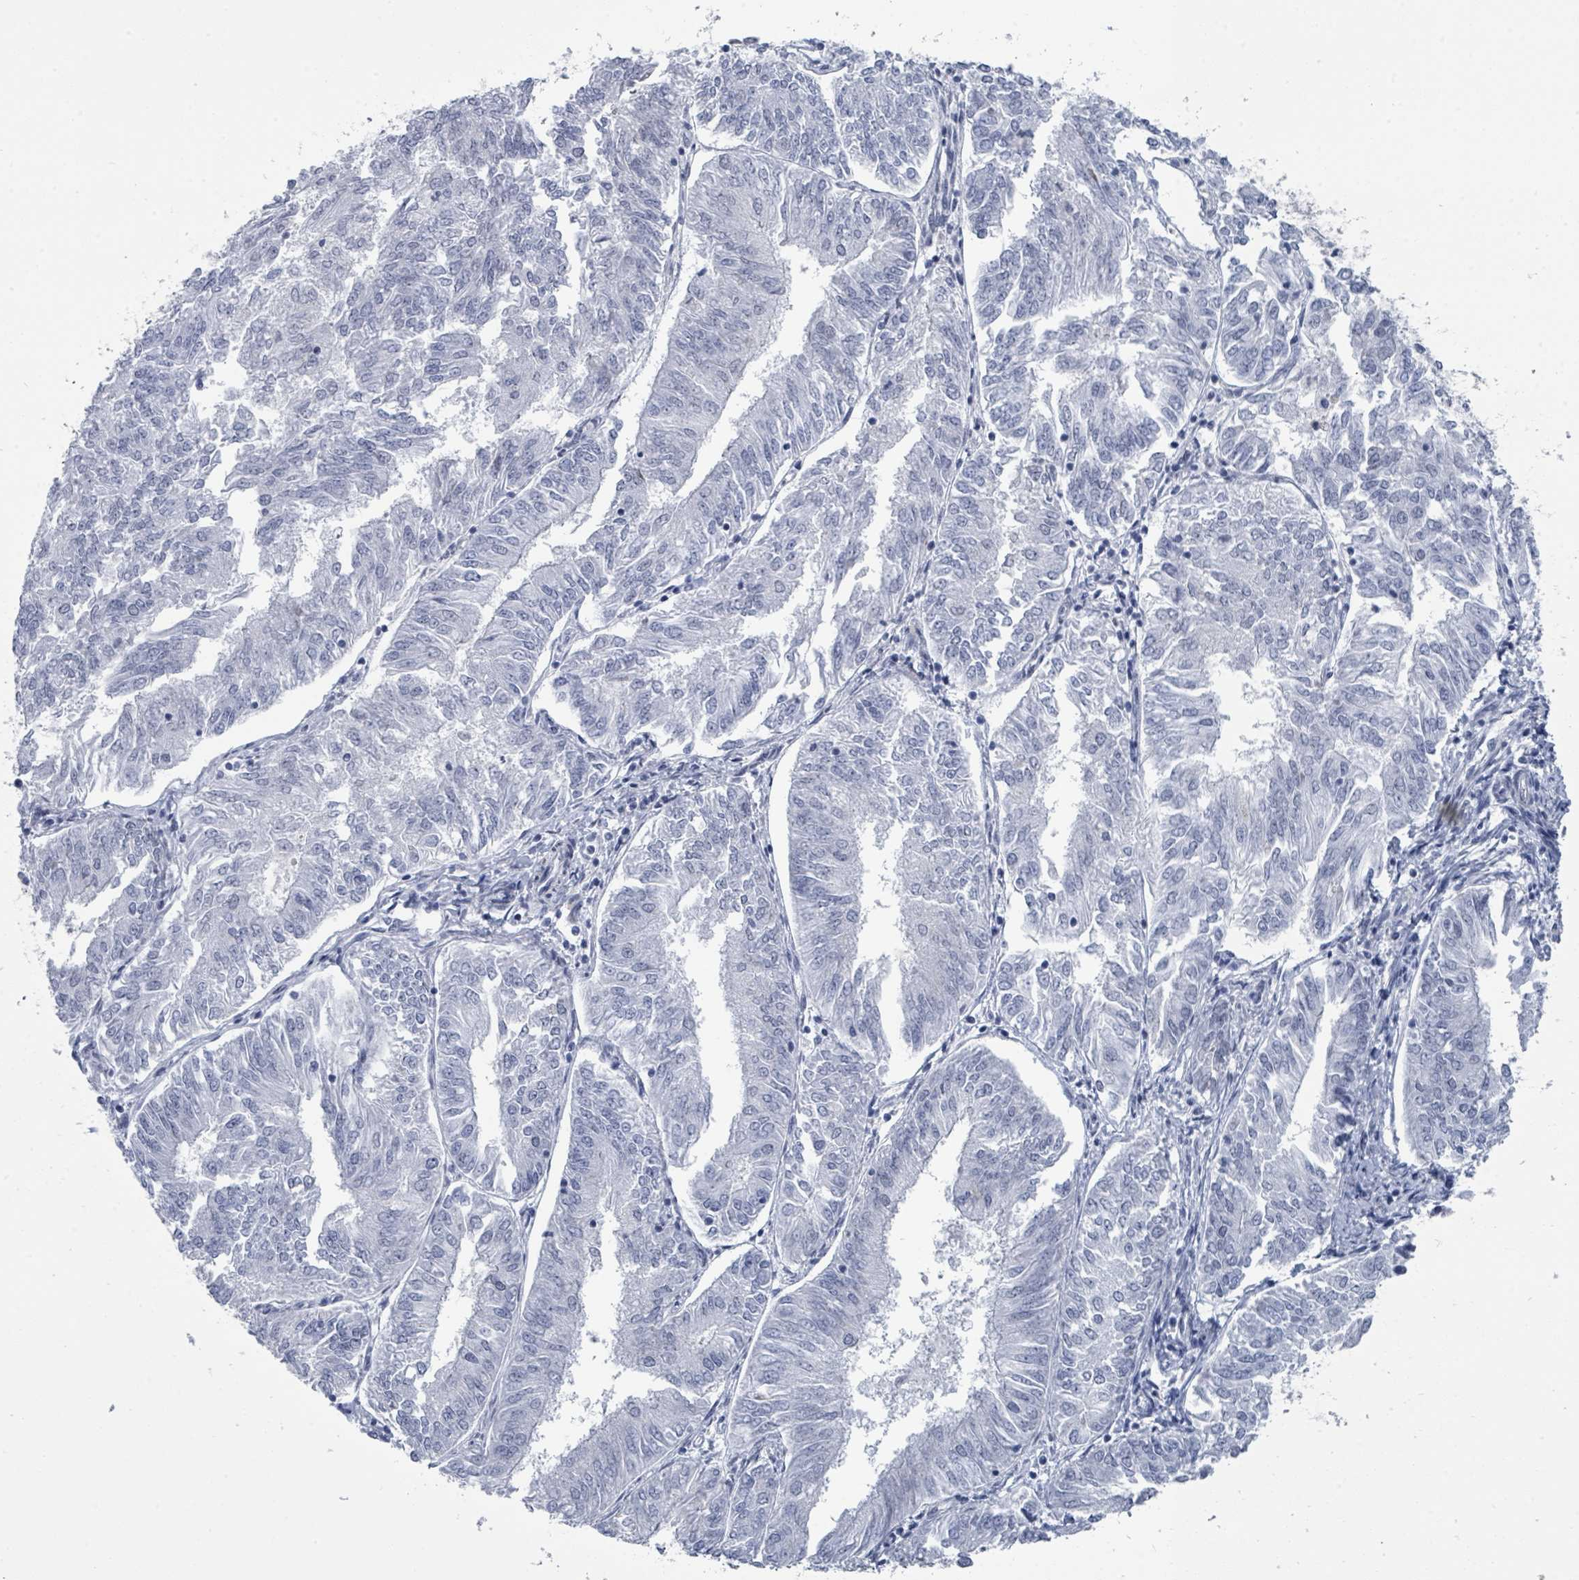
{"staining": {"intensity": "negative", "quantity": "none", "location": "none"}, "tissue": "endometrial cancer", "cell_type": "Tumor cells", "image_type": "cancer", "snomed": [{"axis": "morphology", "description": "Adenocarcinoma, NOS"}, {"axis": "topography", "description": "Endometrium"}], "caption": "Immunohistochemistry (IHC) photomicrograph of human endometrial cancer (adenocarcinoma) stained for a protein (brown), which exhibits no staining in tumor cells. (DAB (3,3'-diaminobenzidine) immunohistochemistry visualized using brightfield microscopy, high magnification).", "gene": "CT45A5", "patient": {"sex": "female", "age": 58}}